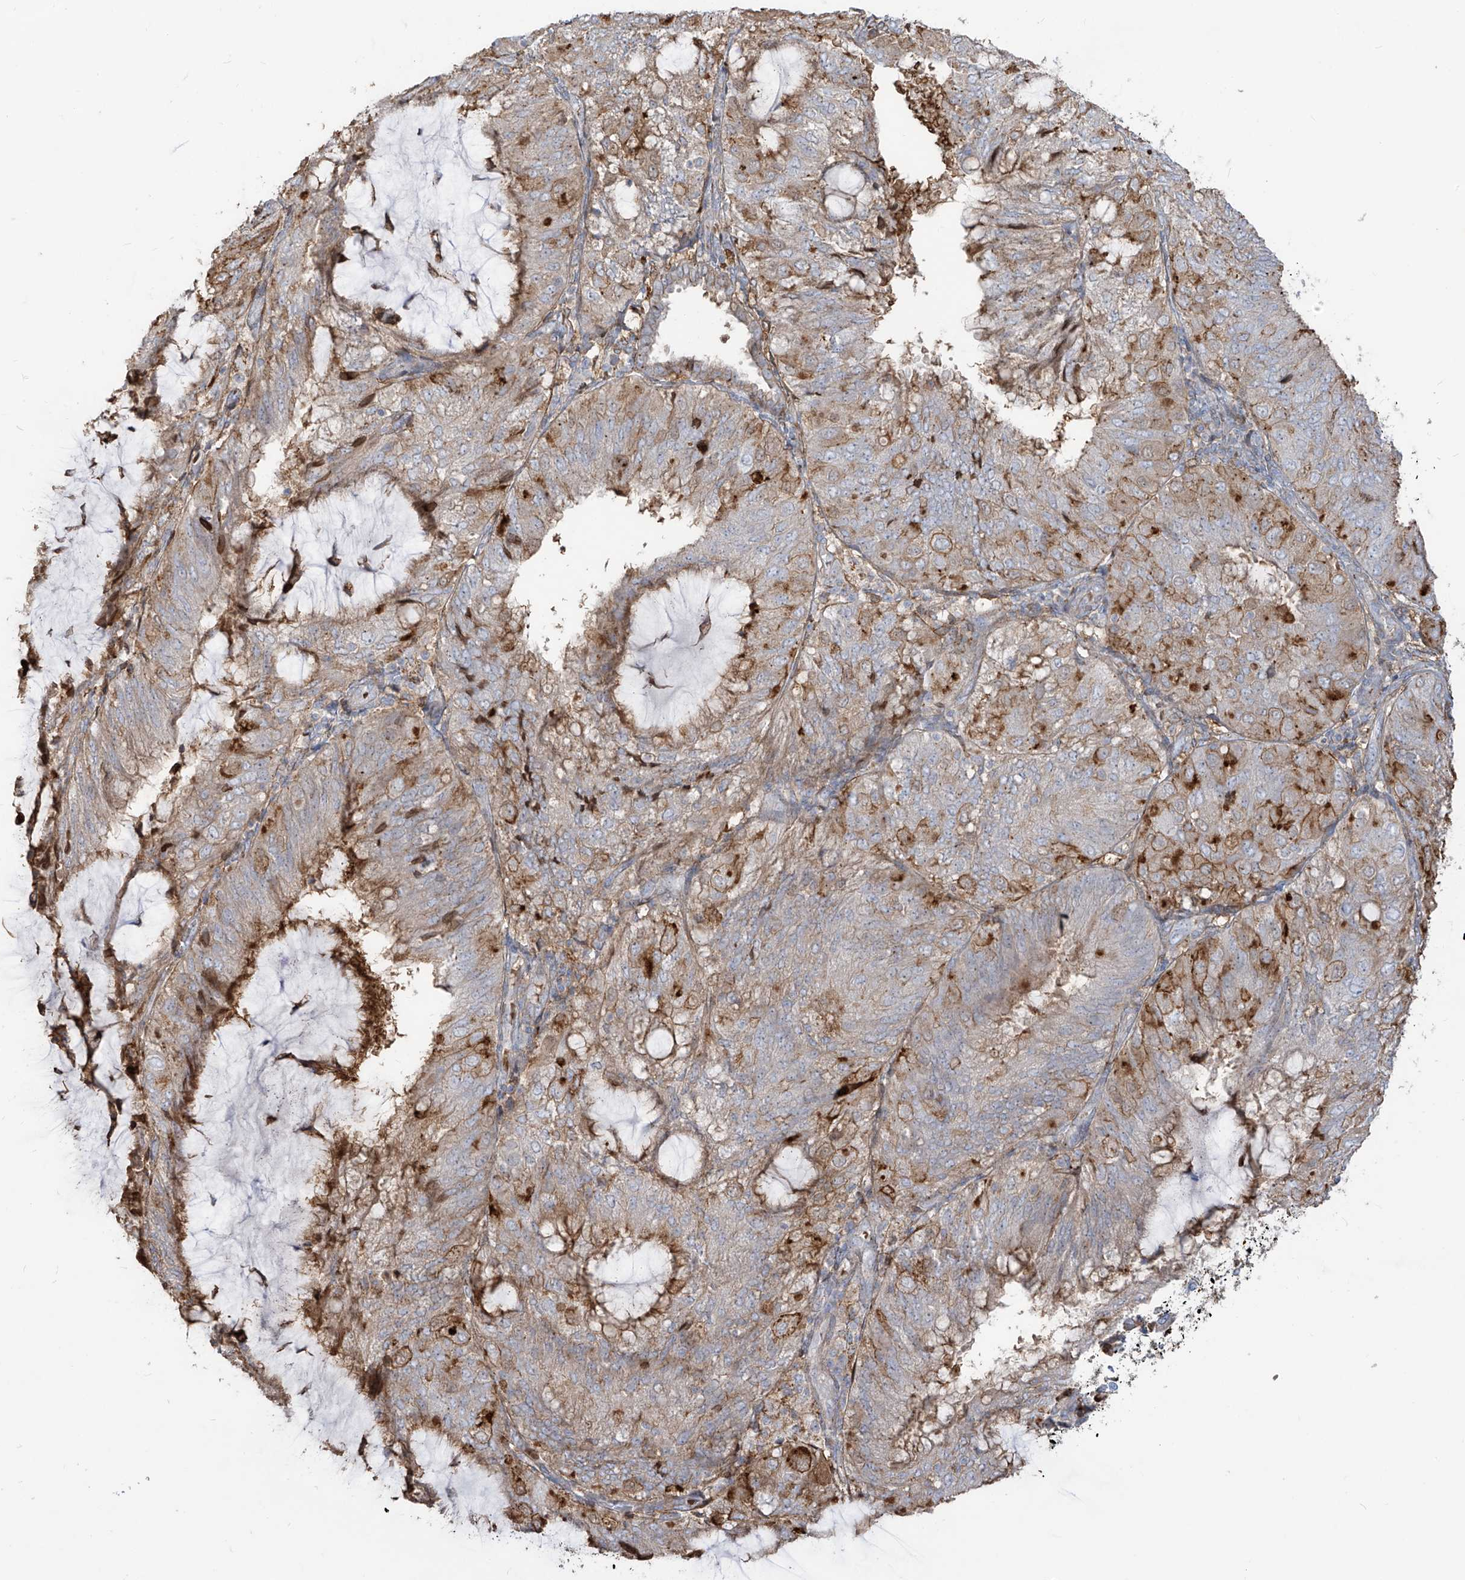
{"staining": {"intensity": "moderate", "quantity": "25%-75%", "location": "cytoplasmic/membranous"}, "tissue": "endometrial cancer", "cell_type": "Tumor cells", "image_type": "cancer", "snomed": [{"axis": "morphology", "description": "Adenocarcinoma, NOS"}, {"axis": "topography", "description": "Endometrium"}], "caption": "Human endometrial cancer stained with a brown dye reveals moderate cytoplasmic/membranous positive staining in approximately 25%-75% of tumor cells.", "gene": "ZGRF1", "patient": {"sex": "female", "age": 81}}